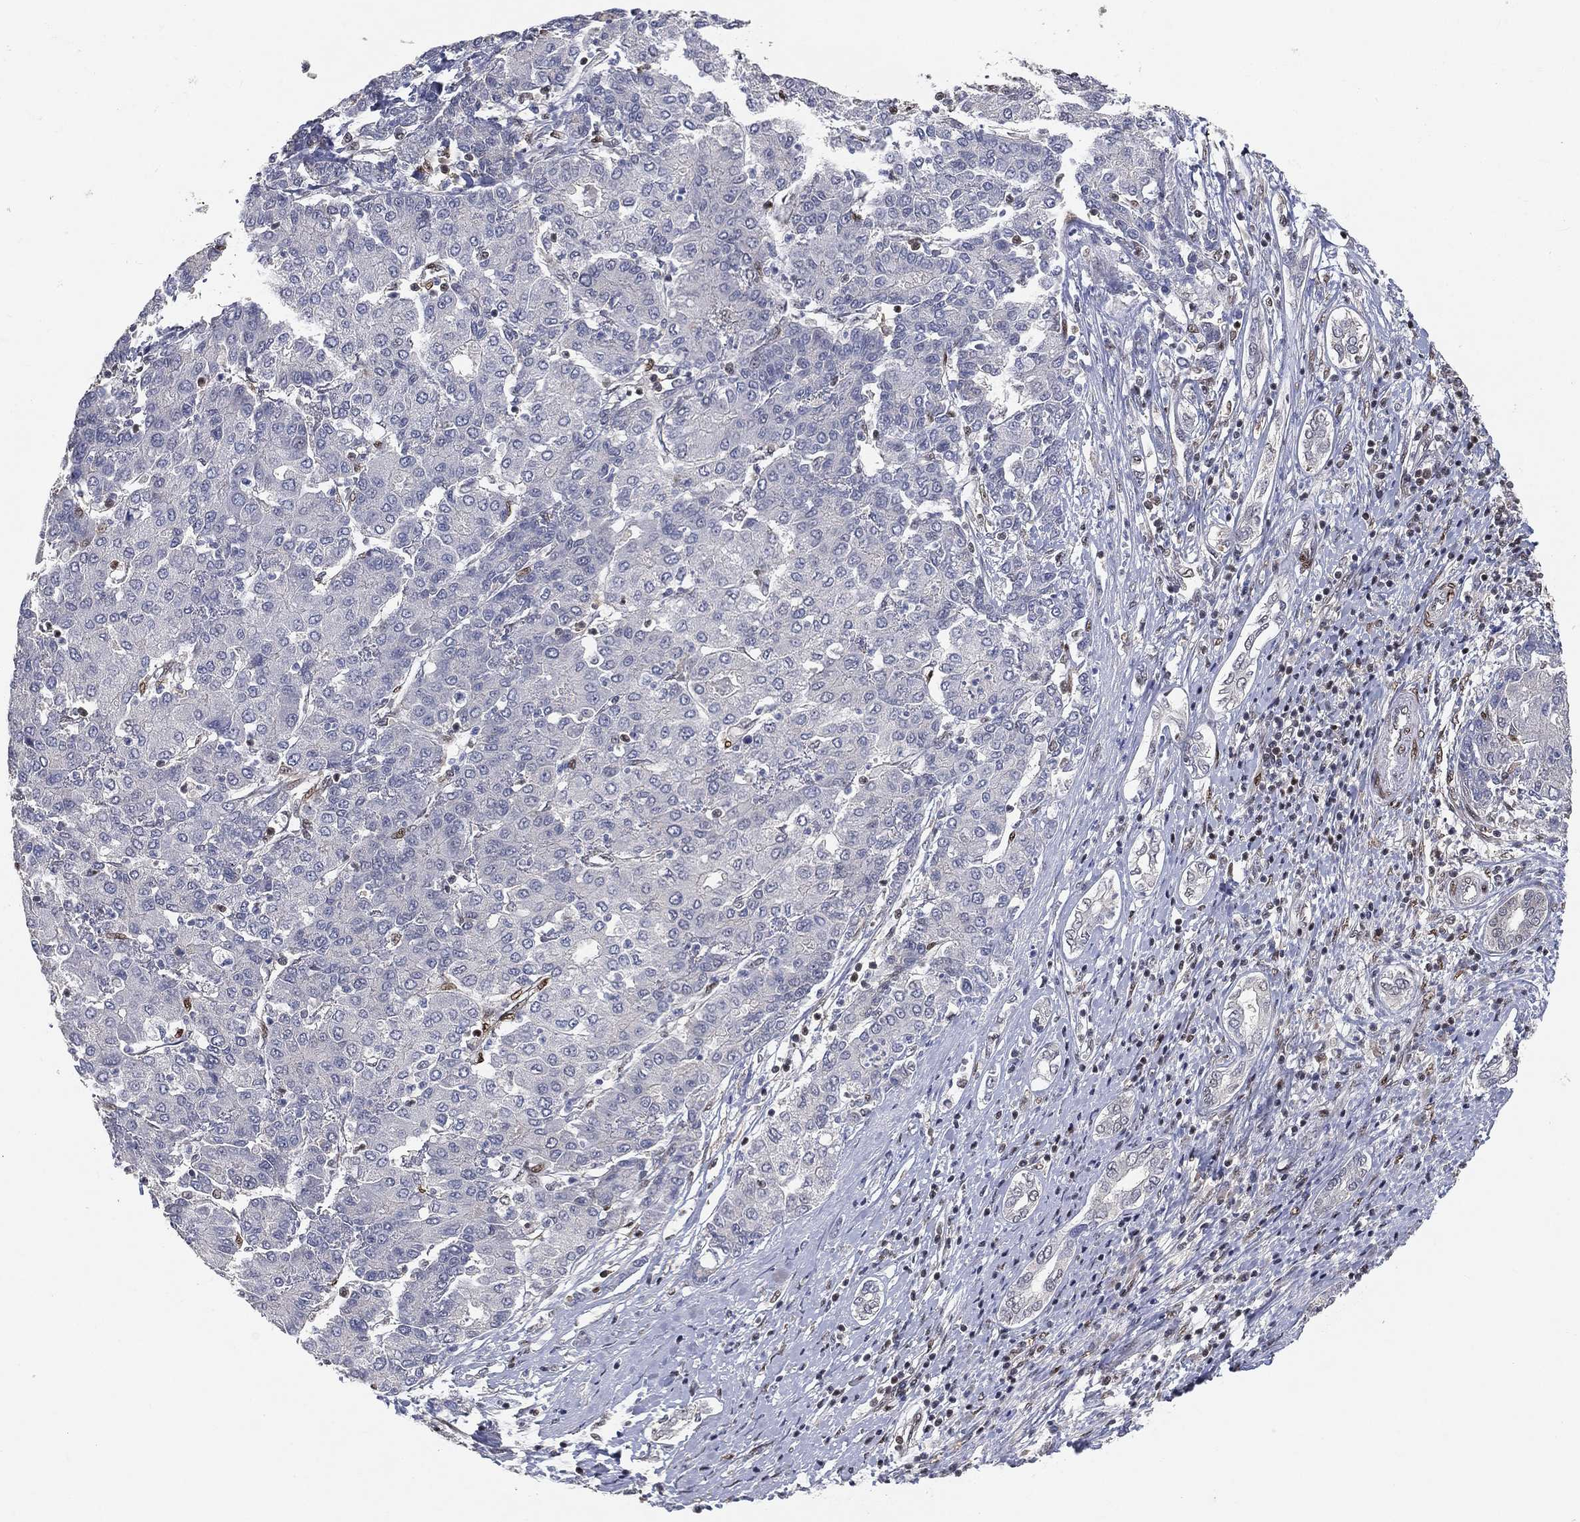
{"staining": {"intensity": "negative", "quantity": "none", "location": "none"}, "tissue": "liver cancer", "cell_type": "Tumor cells", "image_type": "cancer", "snomed": [{"axis": "morphology", "description": "Carcinoma, Hepatocellular, NOS"}, {"axis": "topography", "description": "Liver"}], "caption": "Immunohistochemical staining of human liver cancer (hepatocellular carcinoma) displays no significant expression in tumor cells.", "gene": "CRTC3", "patient": {"sex": "male", "age": 65}}